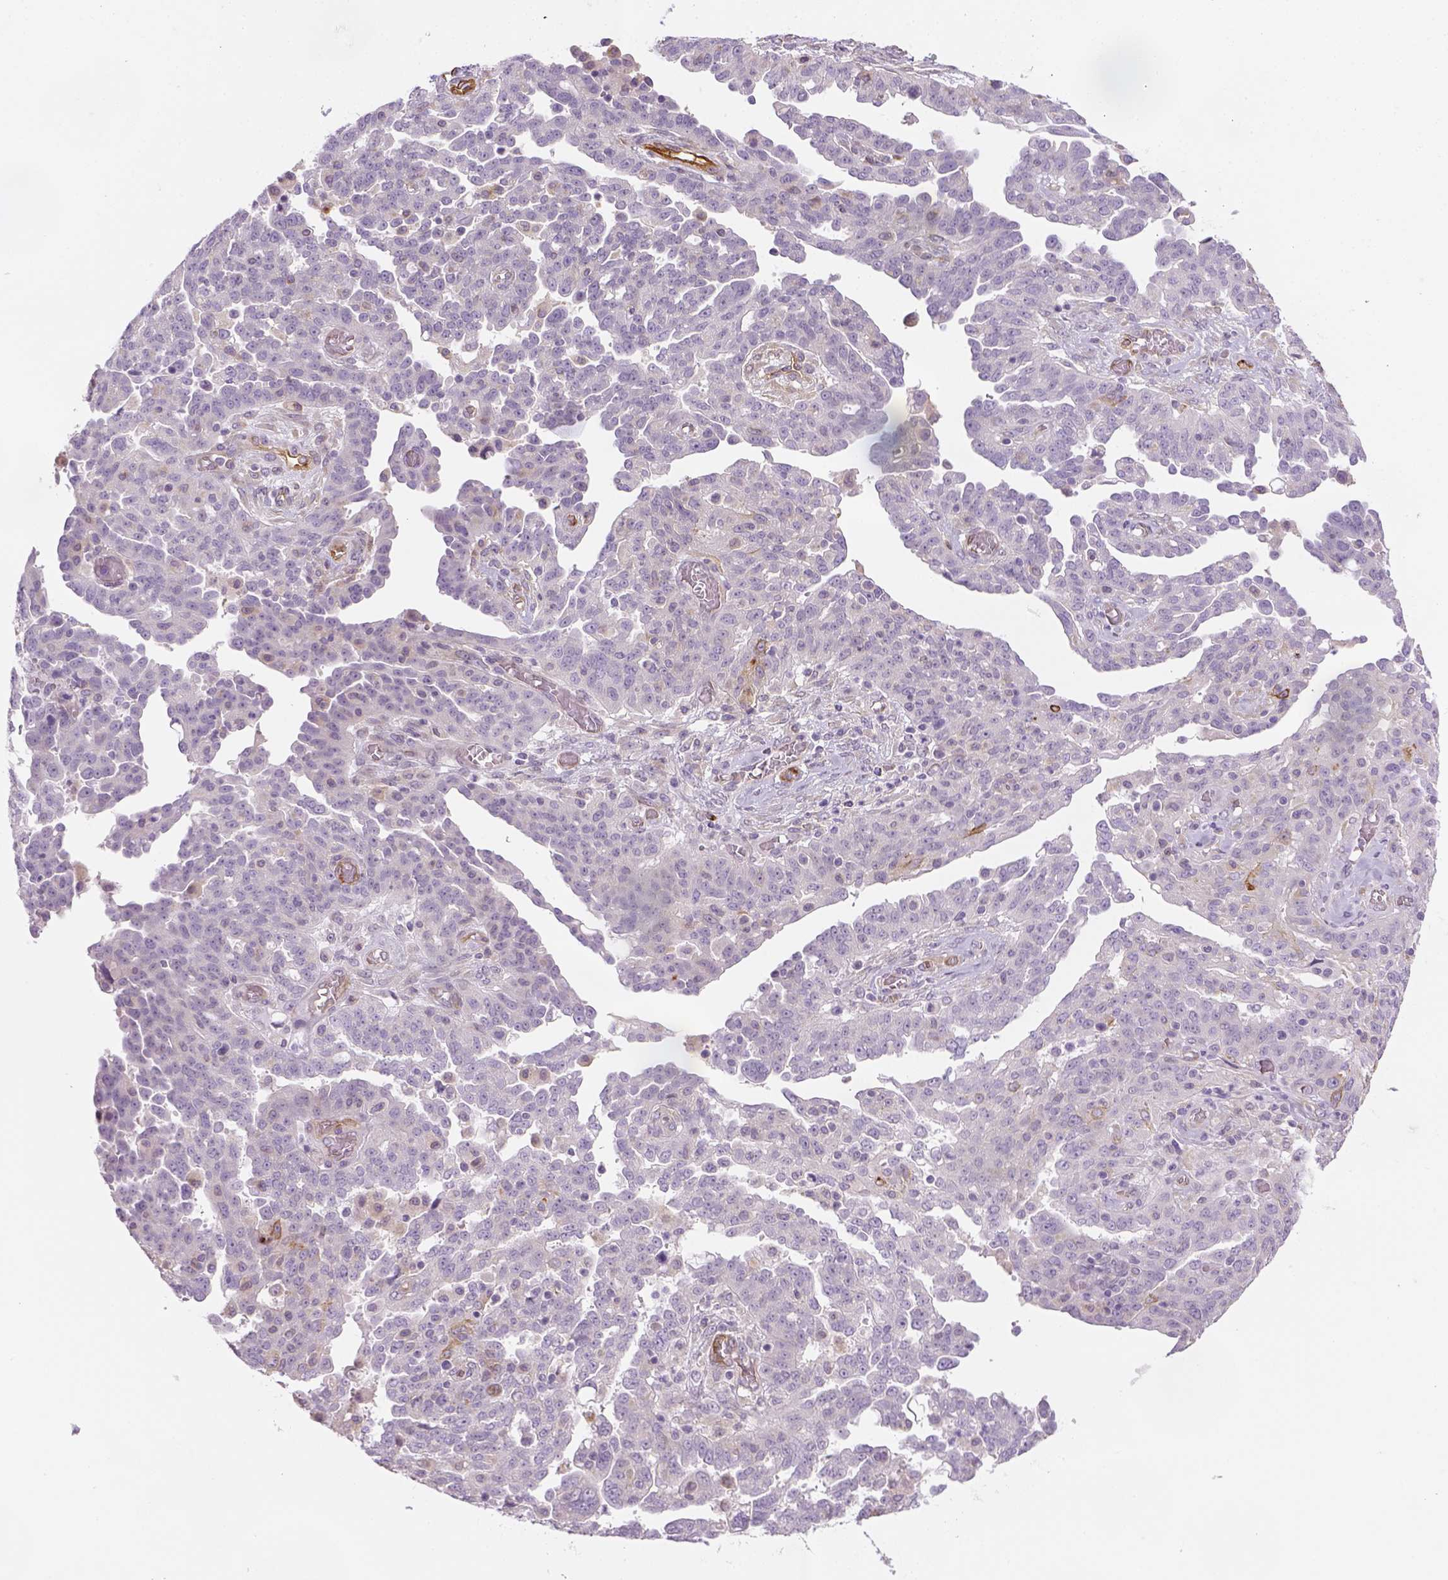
{"staining": {"intensity": "negative", "quantity": "none", "location": "none"}, "tissue": "ovarian cancer", "cell_type": "Tumor cells", "image_type": "cancer", "snomed": [{"axis": "morphology", "description": "Cystadenocarcinoma, serous, NOS"}, {"axis": "topography", "description": "Ovary"}], "caption": "Immunohistochemical staining of human ovarian cancer (serous cystadenocarcinoma) displays no significant positivity in tumor cells. (DAB immunohistochemistry with hematoxylin counter stain).", "gene": "CACNB1", "patient": {"sex": "female", "age": 67}}